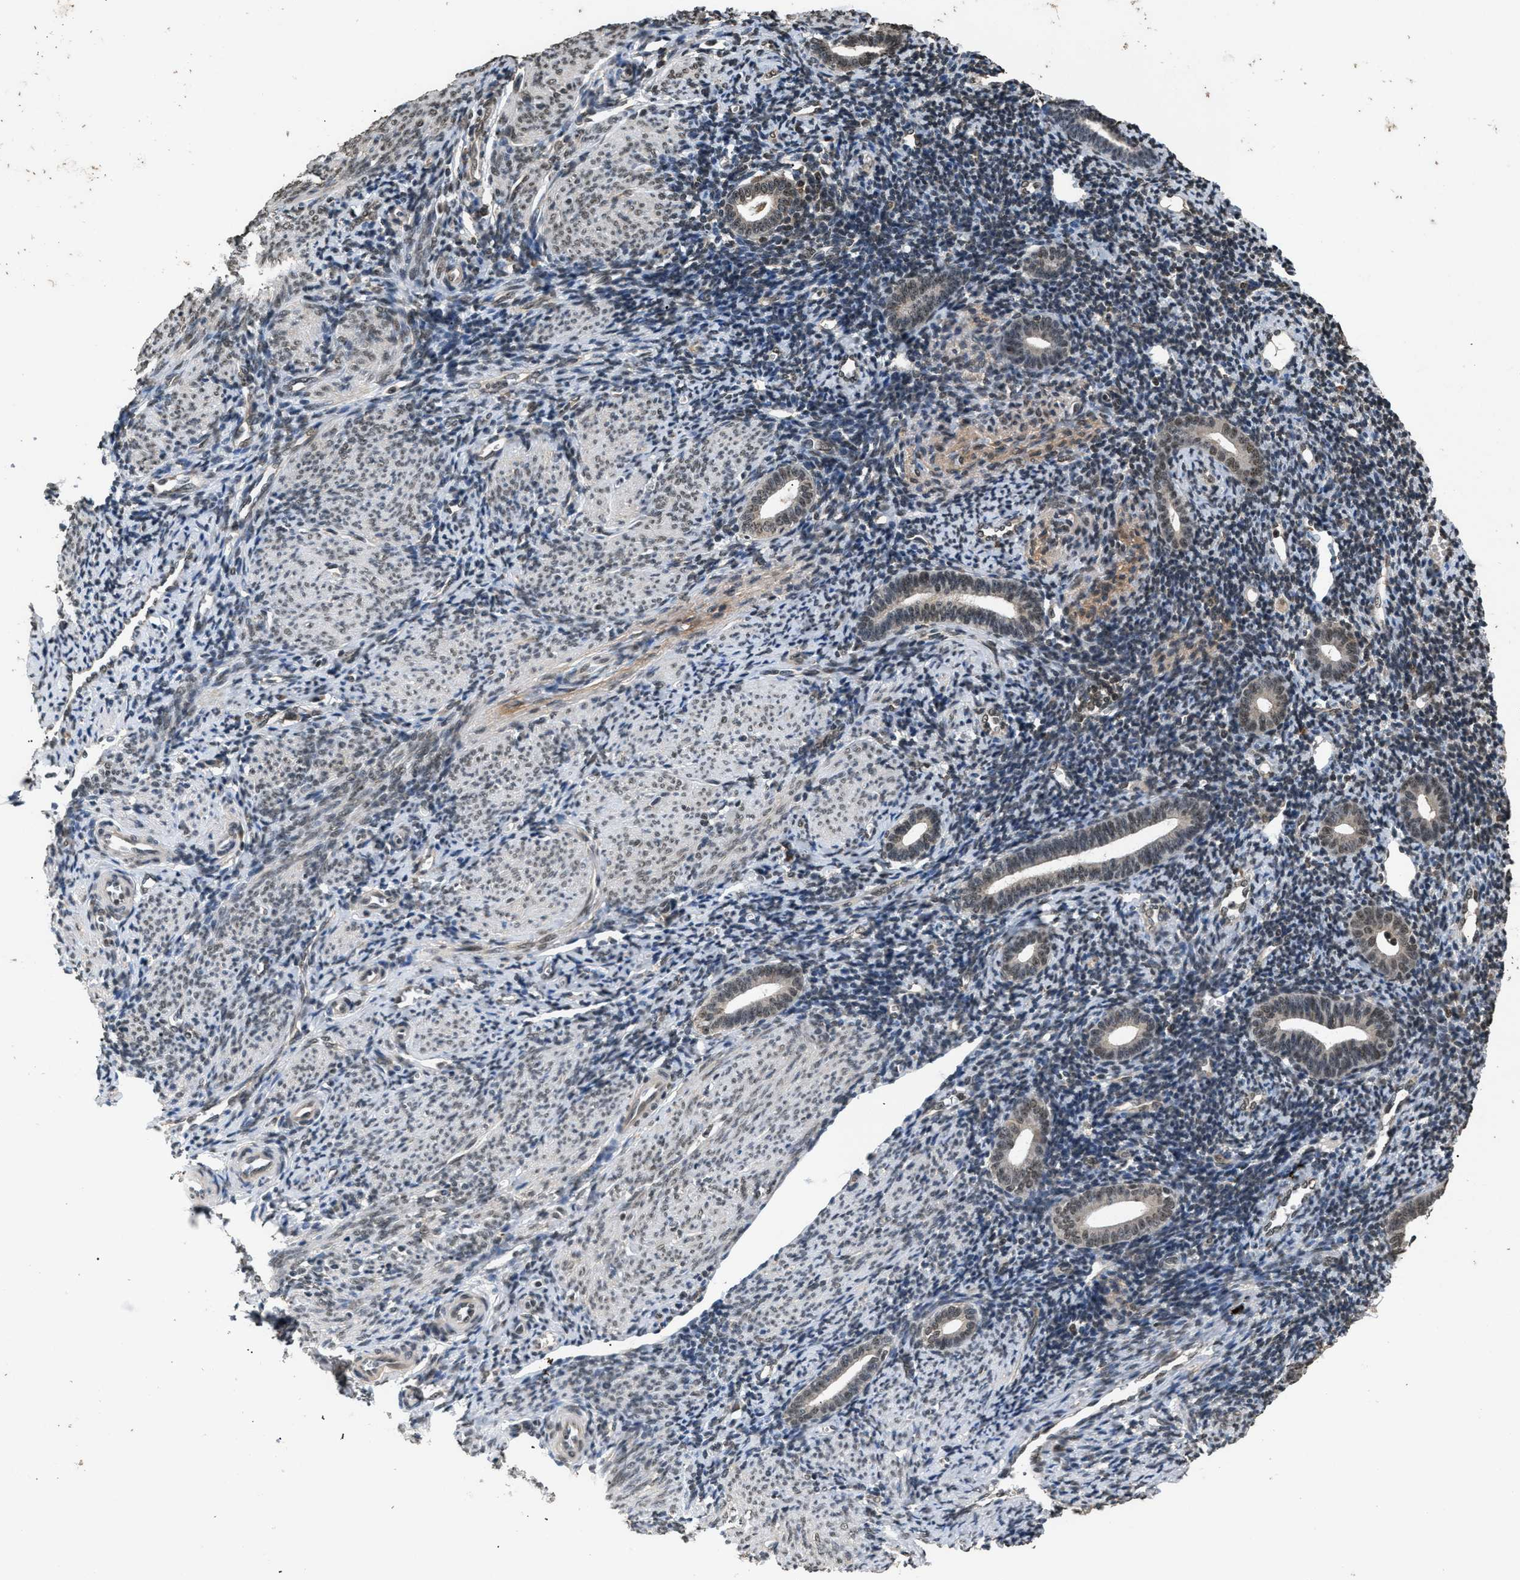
{"staining": {"intensity": "negative", "quantity": "none", "location": "none"}, "tissue": "endometrium", "cell_type": "Cells in endometrial stroma", "image_type": "normal", "snomed": [{"axis": "morphology", "description": "Normal tissue, NOS"}, {"axis": "topography", "description": "Endometrium"}], "caption": "Immunohistochemical staining of normal human endometrium demonstrates no significant expression in cells in endometrial stroma.", "gene": "RBM5", "patient": {"sex": "female", "age": 50}}